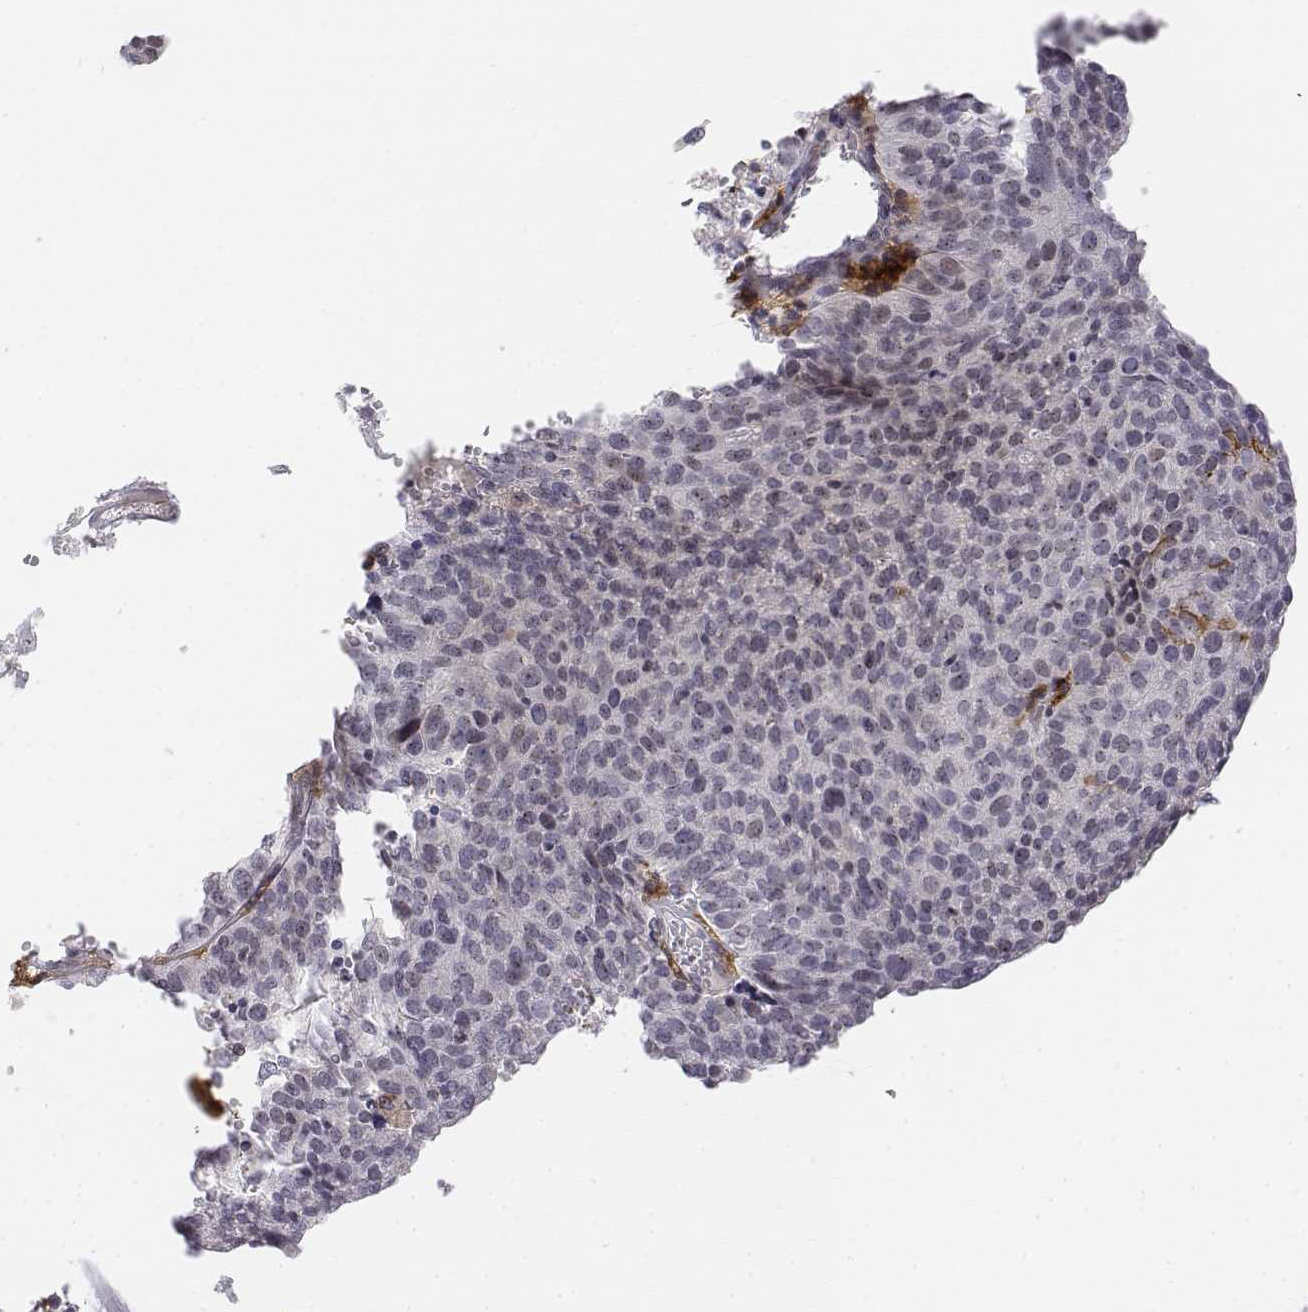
{"staining": {"intensity": "negative", "quantity": "none", "location": "none"}, "tissue": "ovarian cancer", "cell_type": "Tumor cells", "image_type": "cancer", "snomed": [{"axis": "morphology", "description": "Carcinoma, endometroid"}, {"axis": "topography", "description": "Ovary"}], "caption": "This histopathology image is of ovarian cancer (endometroid carcinoma) stained with immunohistochemistry (IHC) to label a protein in brown with the nuclei are counter-stained blue. There is no staining in tumor cells. (Stains: DAB IHC with hematoxylin counter stain, Microscopy: brightfield microscopy at high magnification).", "gene": "CD14", "patient": {"sex": "female", "age": 58}}